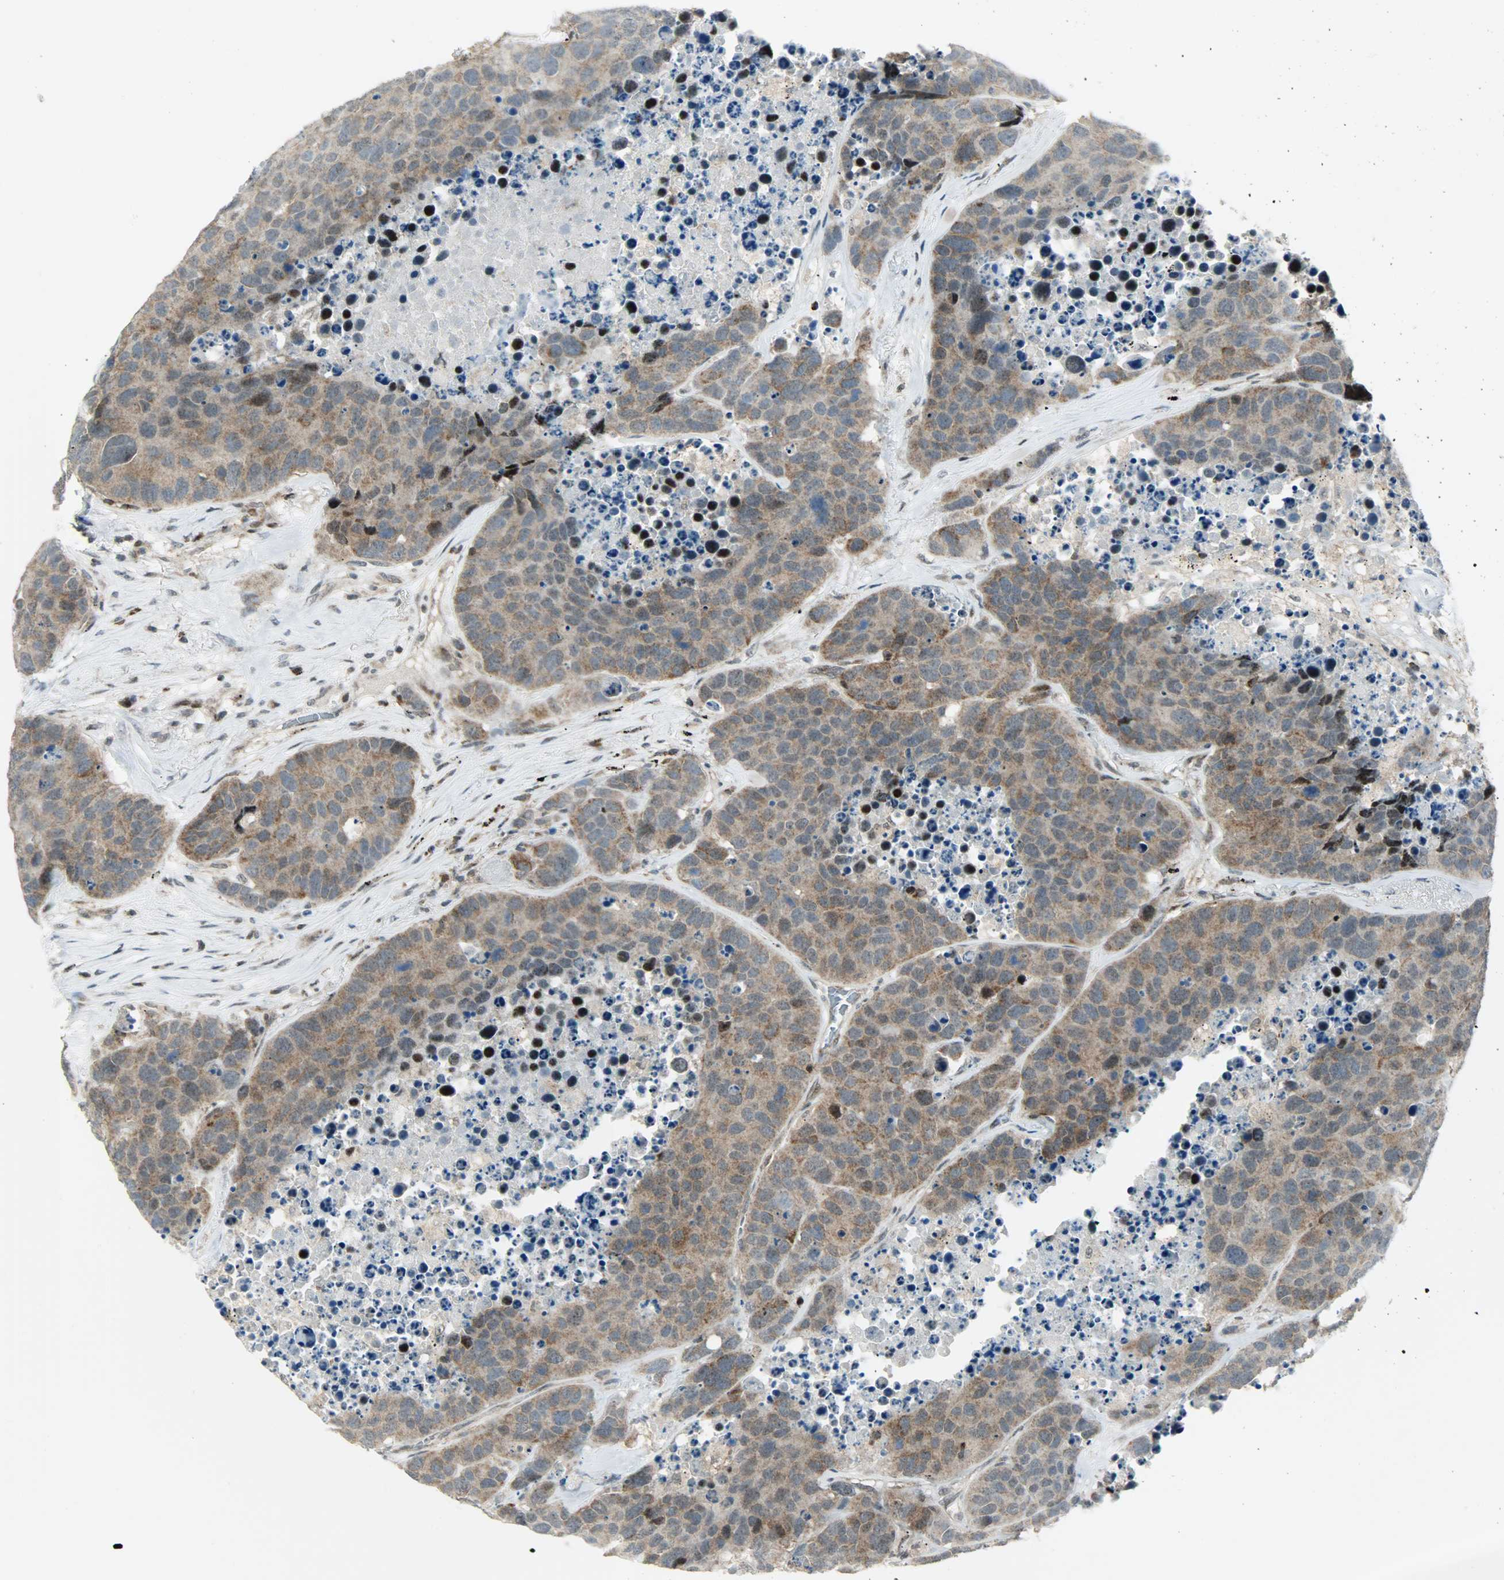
{"staining": {"intensity": "moderate", "quantity": "25%-75%", "location": "cytoplasmic/membranous"}, "tissue": "carcinoid", "cell_type": "Tumor cells", "image_type": "cancer", "snomed": [{"axis": "morphology", "description": "Carcinoid, malignant, NOS"}, {"axis": "topography", "description": "Lung"}], "caption": "Immunohistochemical staining of malignant carcinoid shows medium levels of moderate cytoplasmic/membranous protein staining in about 25%-75% of tumor cells.", "gene": "IL15", "patient": {"sex": "male", "age": 60}}